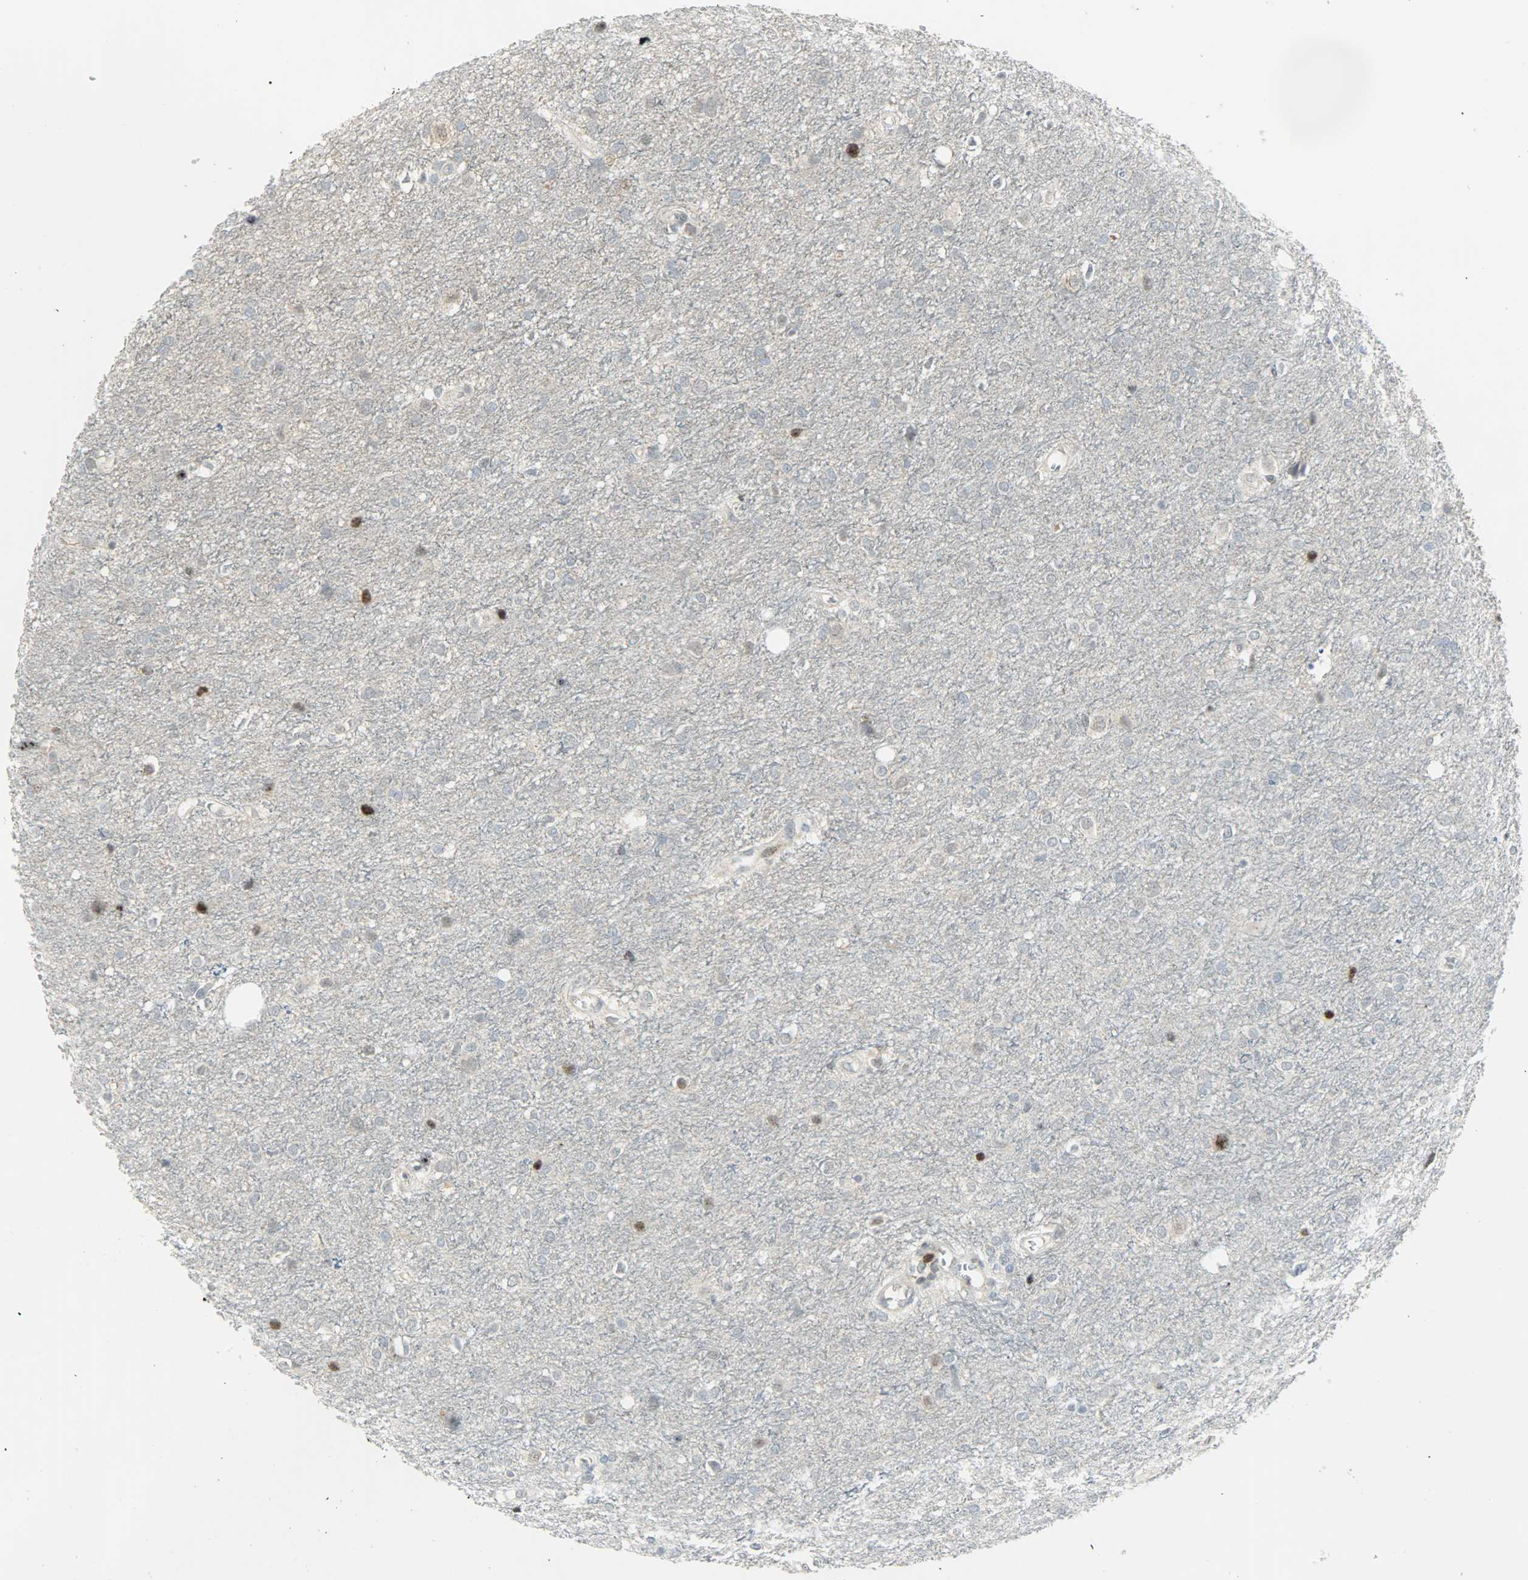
{"staining": {"intensity": "moderate", "quantity": "<25%", "location": "nuclear"}, "tissue": "glioma", "cell_type": "Tumor cells", "image_type": "cancer", "snomed": [{"axis": "morphology", "description": "Glioma, malignant, High grade"}, {"axis": "topography", "description": "Brain"}], "caption": "IHC (DAB (3,3'-diaminobenzidine)) staining of human high-grade glioma (malignant) displays moderate nuclear protein positivity in approximately <25% of tumor cells.", "gene": "IL15", "patient": {"sex": "female", "age": 59}}